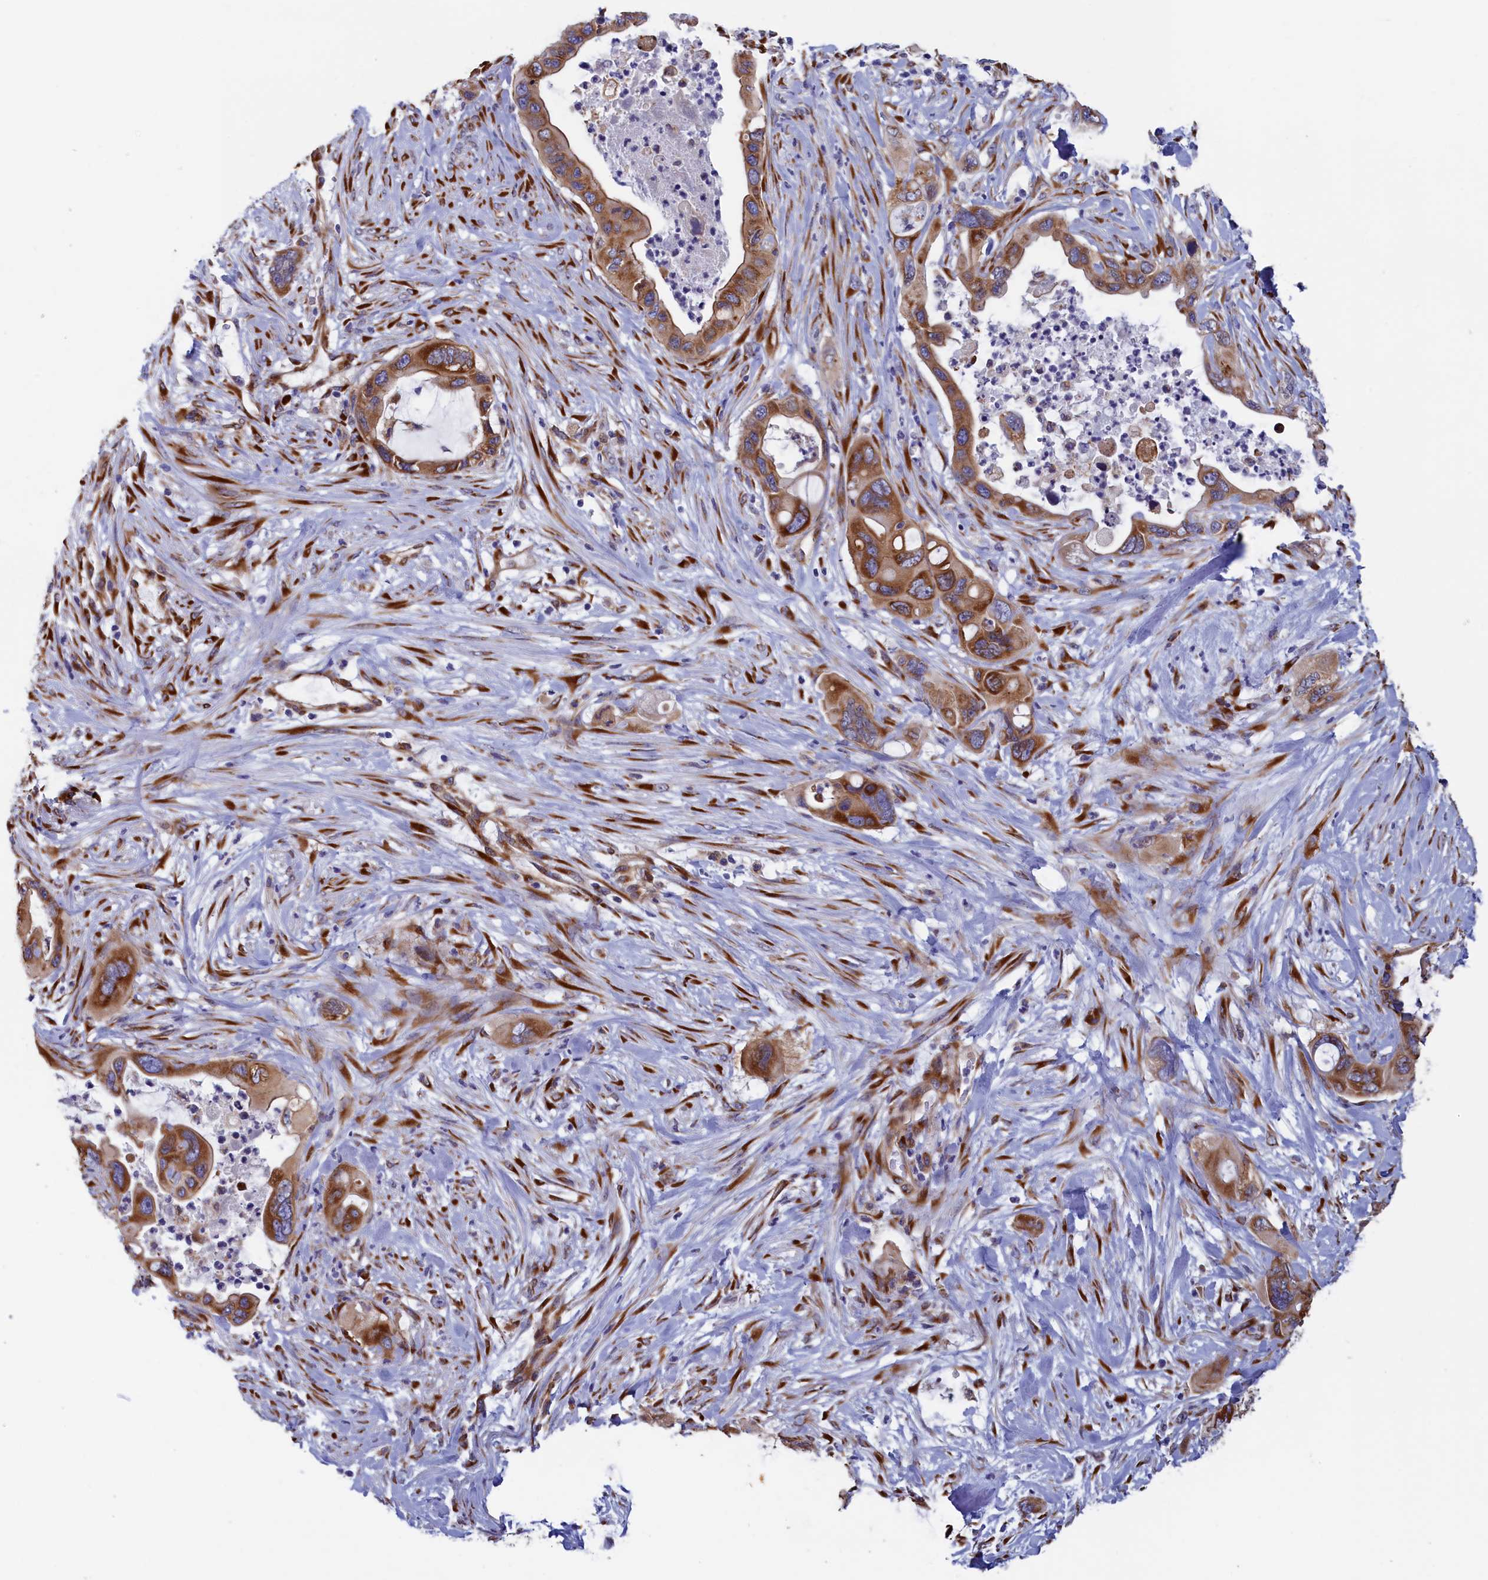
{"staining": {"intensity": "moderate", "quantity": ">75%", "location": "cytoplasmic/membranous"}, "tissue": "pancreatic cancer", "cell_type": "Tumor cells", "image_type": "cancer", "snomed": [{"axis": "morphology", "description": "Adenocarcinoma, NOS"}, {"axis": "topography", "description": "Pancreas"}], "caption": "Adenocarcinoma (pancreatic) tissue reveals moderate cytoplasmic/membranous expression in approximately >75% of tumor cells", "gene": "CCDC68", "patient": {"sex": "female", "age": 71}}